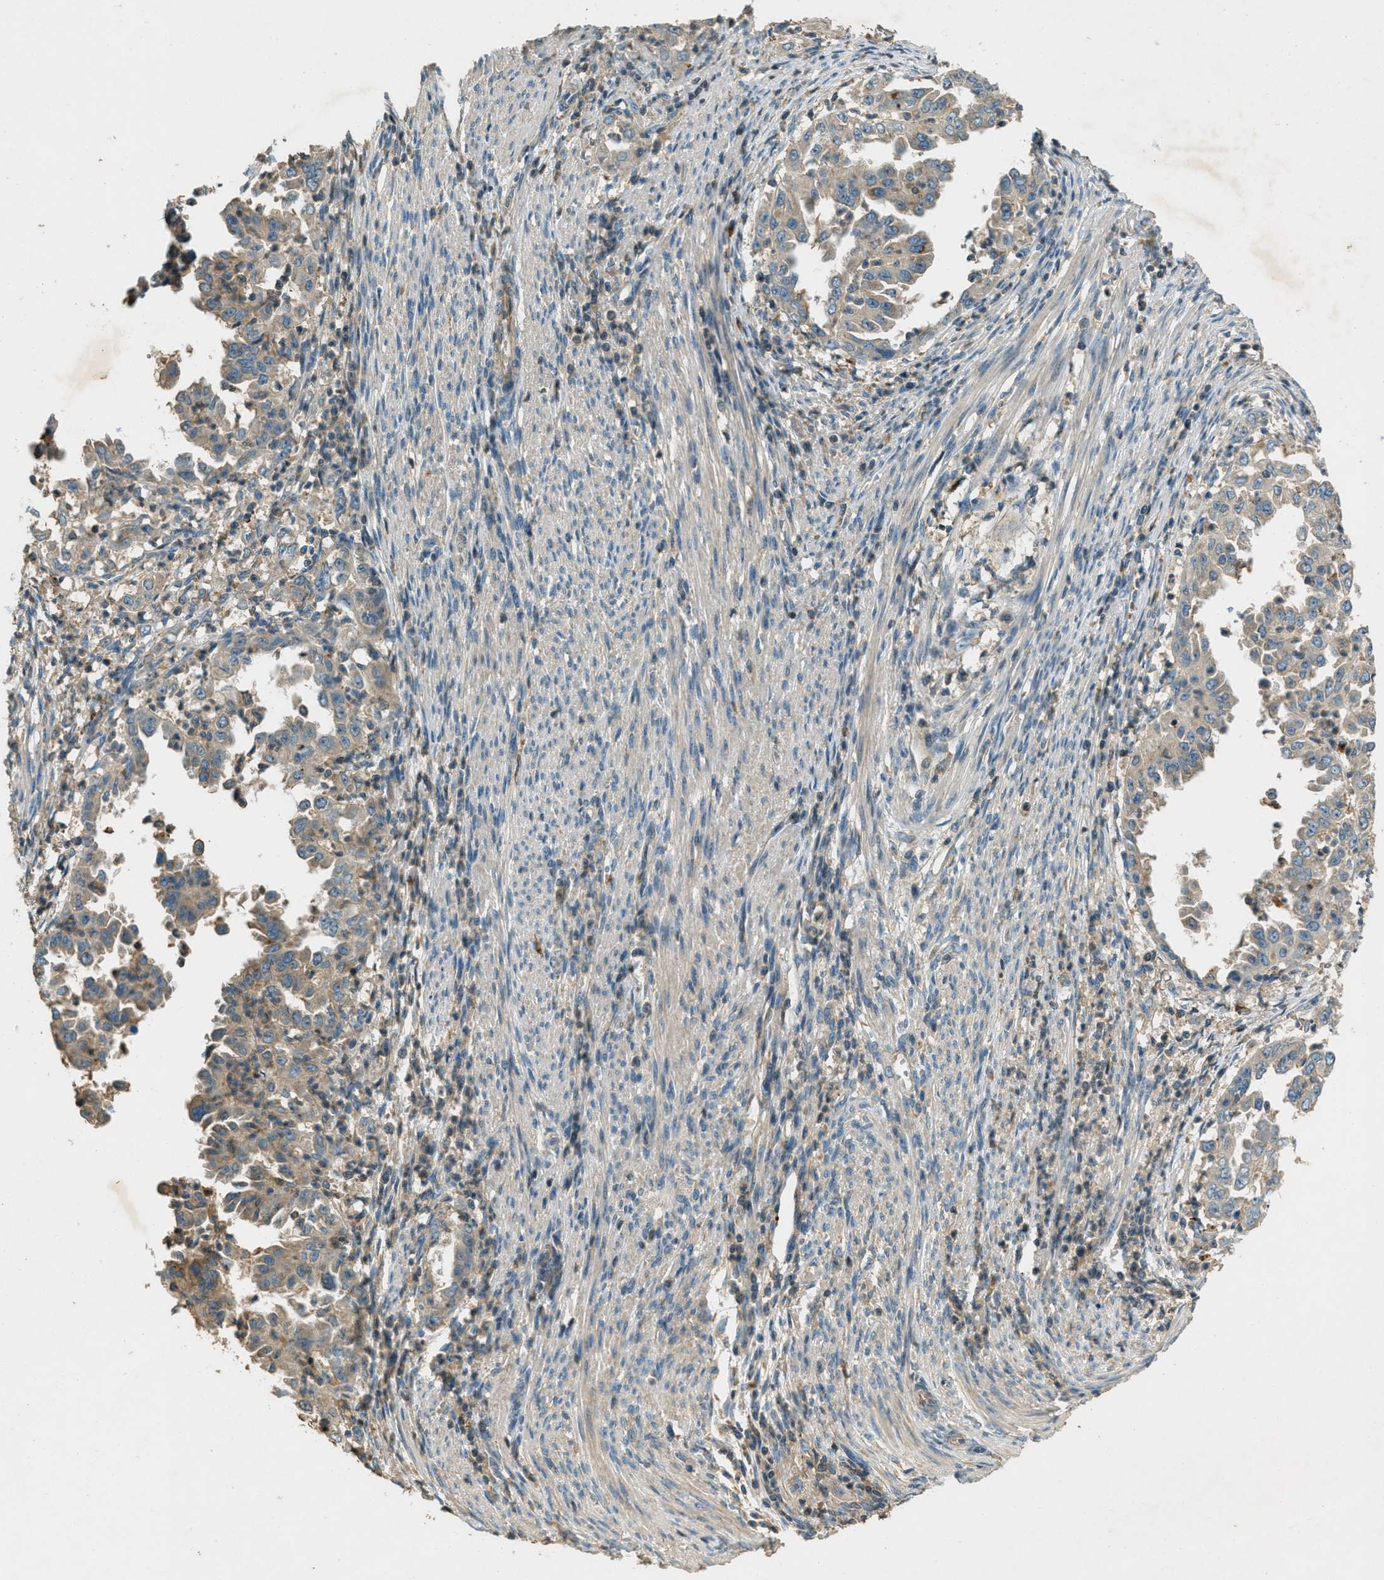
{"staining": {"intensity": "moderate", "quantity": "<25%", "location": "cytoplasmic/membranous"}, "tissue": "endometrial cancer", "cell_type": "Tumor cells", "image_type": "cancer", "snomed": [{"axis": "morphology", "description": "Adenocarcinoma, NOS"}, {"axis": "topography", "description": "Endometrium"}], "caption": "Endometrial cancer (adenocarcinoma) was stained to show a protein in brown. There is low levels of moderate cytoplasmic/membranous positivity in about <25% of tumor cells.", "gene": "NUDT4", "patient": {"sex": "female", "age": 85}}